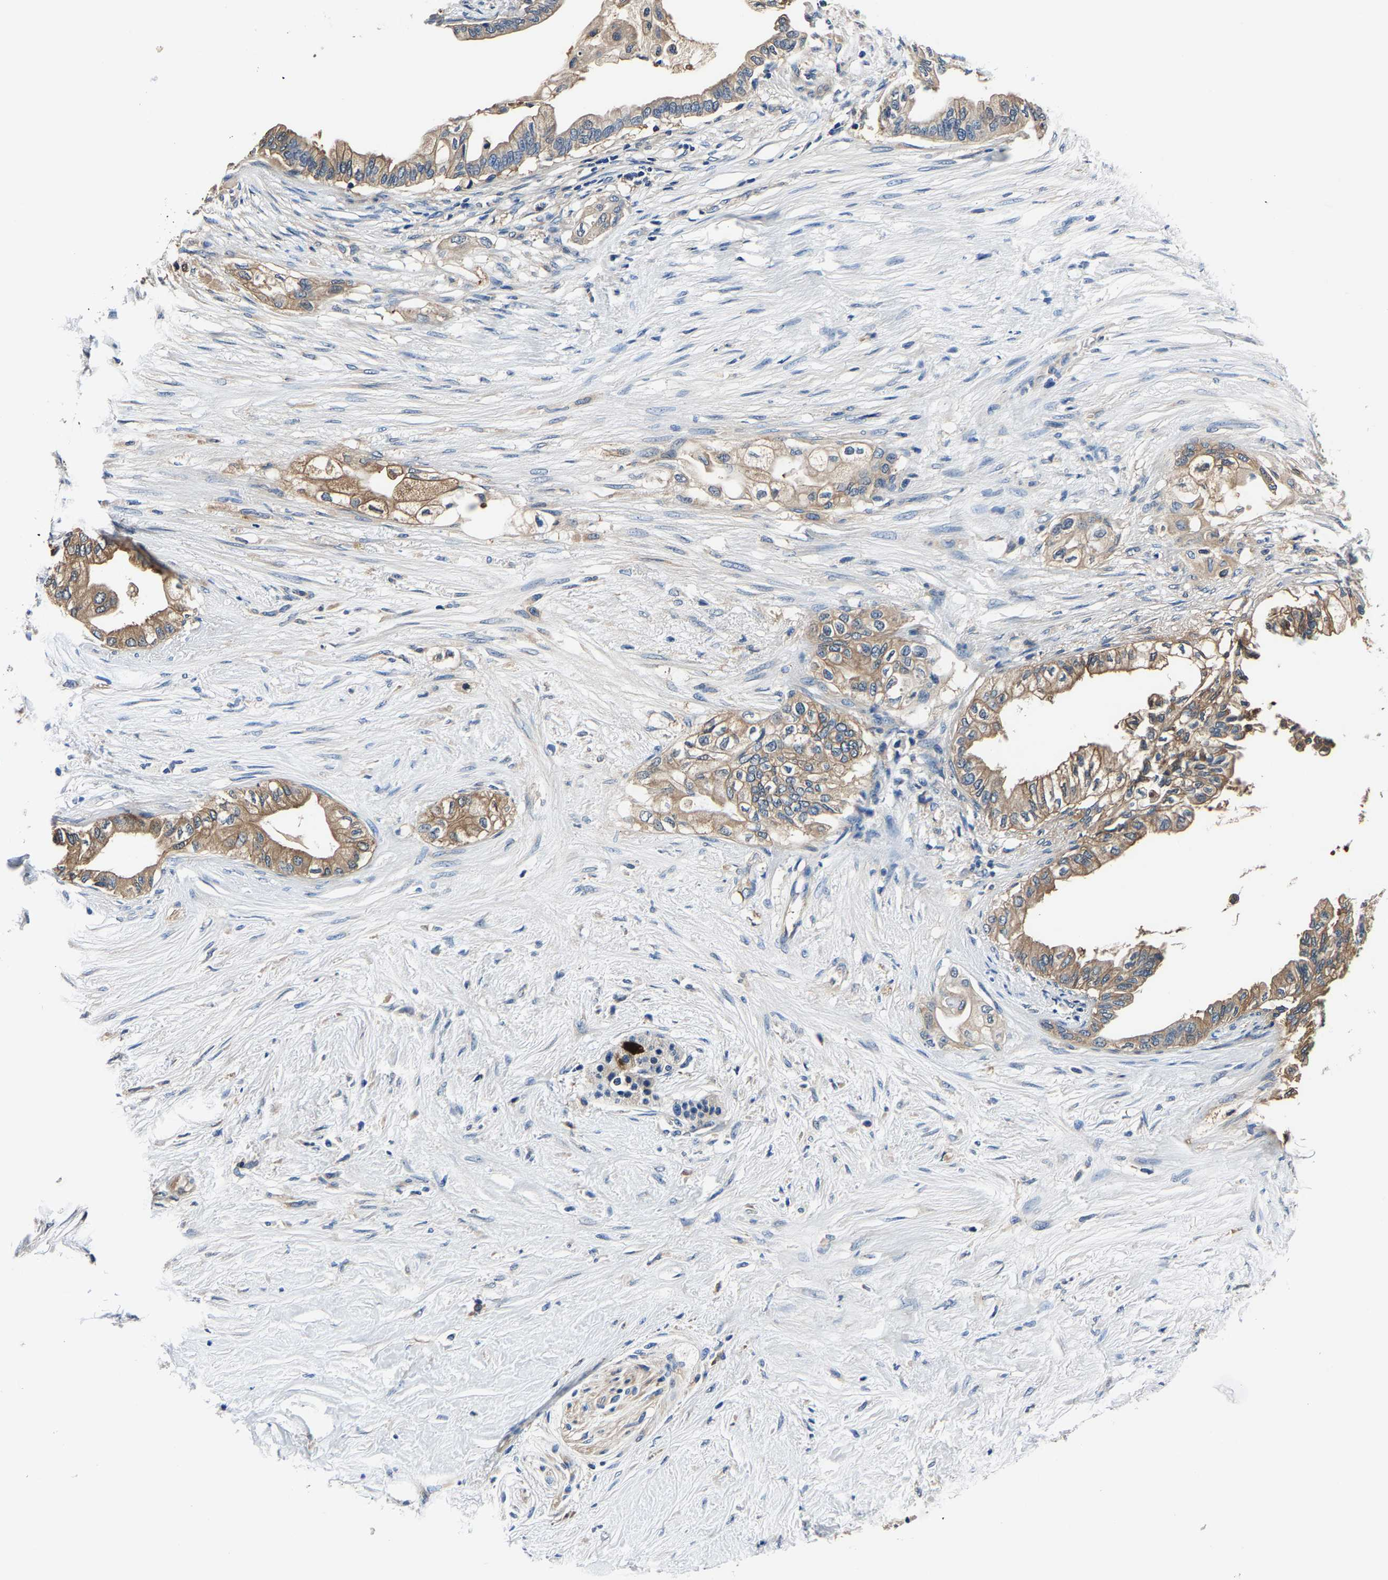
{"staining": {"intensity": "moderate", "quantity": ">75%", "location": "cytoplasmic/membranous"}, "tissue": "pancreatic cancer", "cell_type": "Tumor cells", "image_type": "cancer", "snomed": [{"axis": "morphology", "description": "Normal tissue, NOS"}, {"axis": "morphology", "description": "Adenocarcinoma, NOS"}, {"axis": "topography", "description": "Pancreas"}, {"axis": "topography", "description": "Duodenum"}], "caption": "A medium amount of moderate cytoplasmic/membranous positivity is identified in approximately >75% of tumor cells in pancreatic cancer tissue. (DAB (3,3'-diaminobenzidine) IHC, brown staining for protein, blue staining for nuclei).", "gene": "ALDOB", "patient": {"sex": "female", "age": 60}}